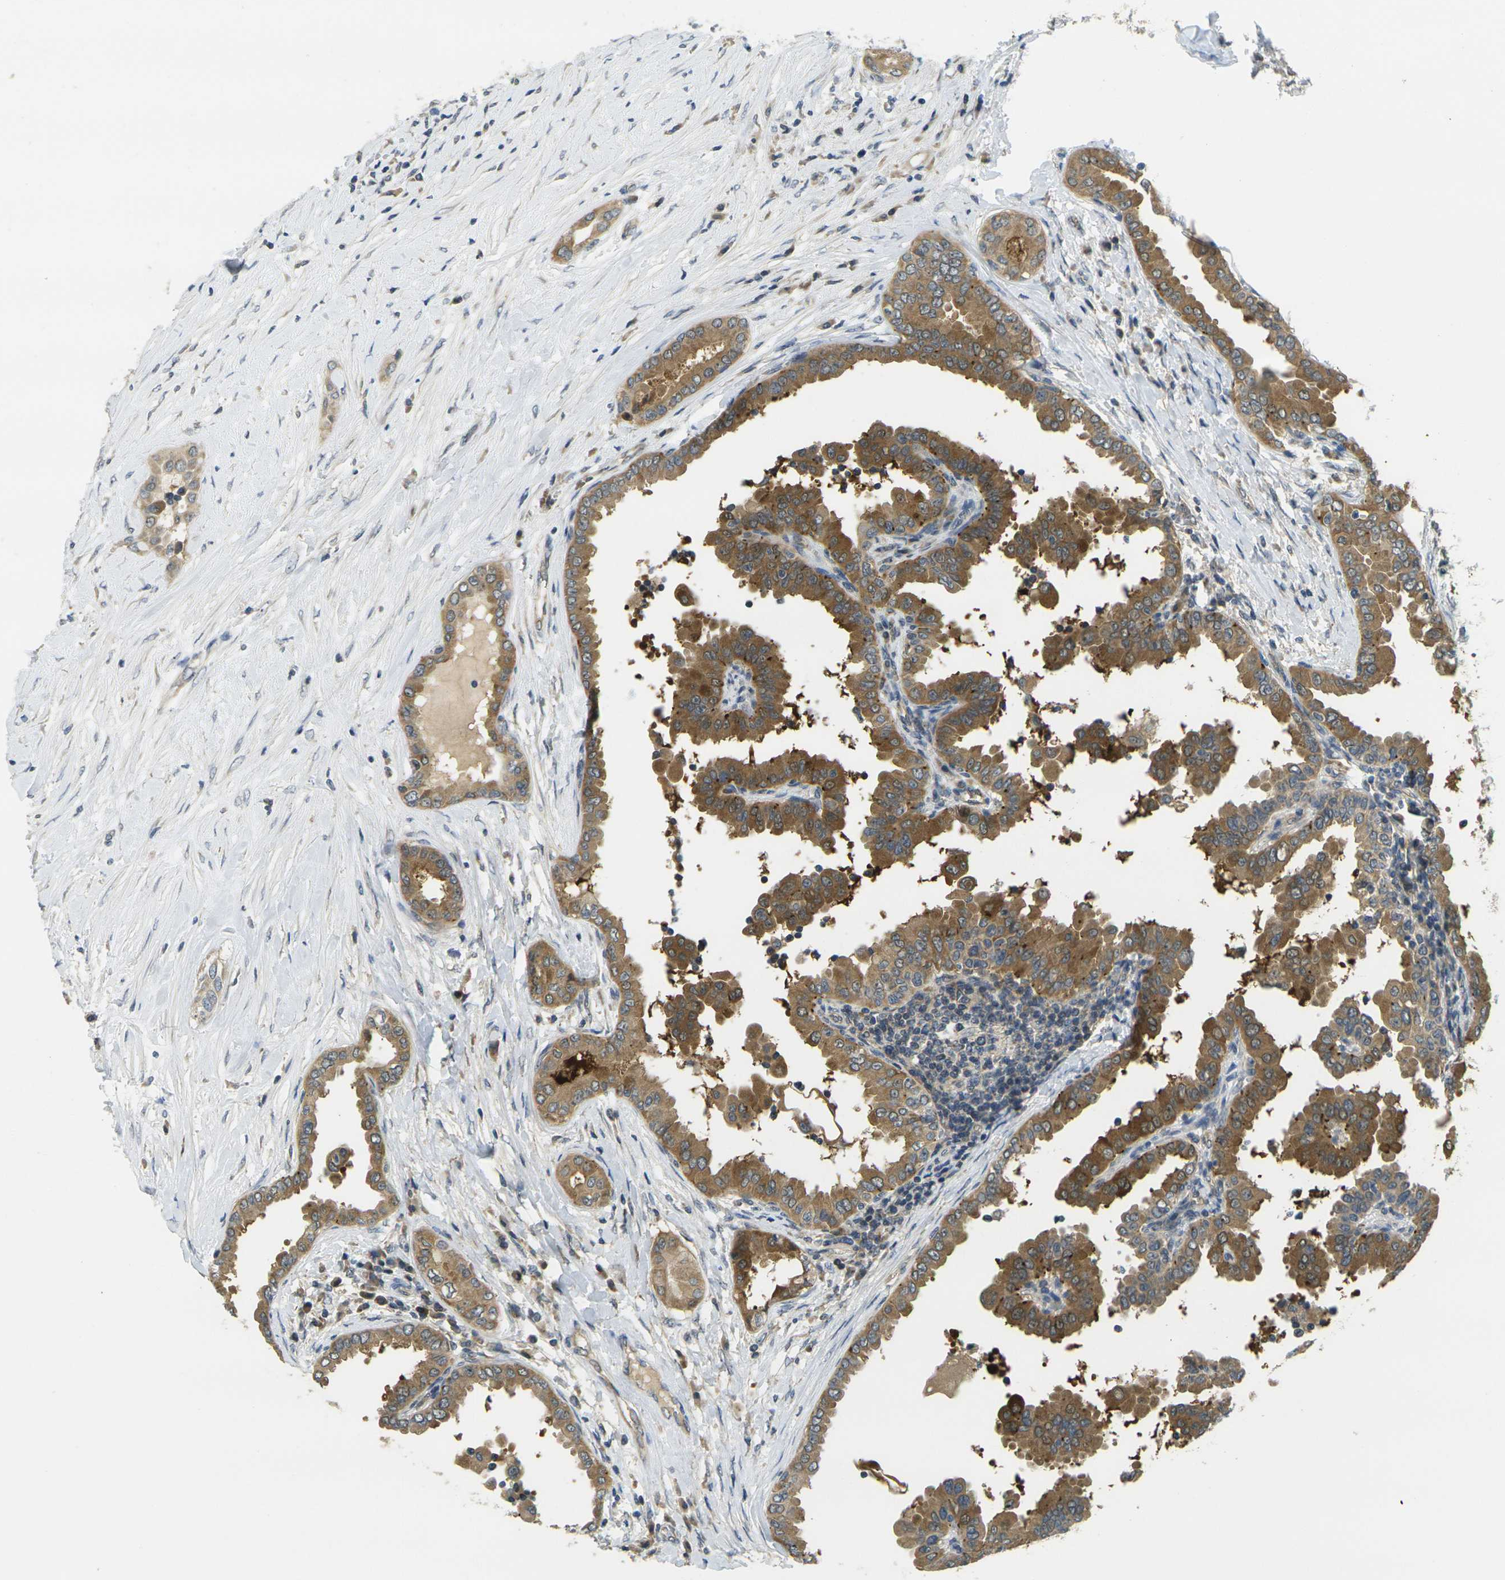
{"staining": {"intensity": "moderate", "quantity": ">75%", "location": "cytoplasmic/membranous"}, "tissue": "thyroid cancer", "cell_type": "Tumor cells", "image_type": "cancer", "snomed": [{"axis": "morphology", "description": "Papillary adenocarcinoma, NOS"}, {"axis": "topography", "description": "Thyroid gland"}], "caption": "This histopathology image displays immunohistochemistry (IHC) staining of thyroid cancer (papillary adenocarcinoma), with medium moderate cytoplasmic/membranous expression in approximately >75% of tumor cells.", "gene": "MINAR2", "patient": {"sex": "male", "age": 33}}